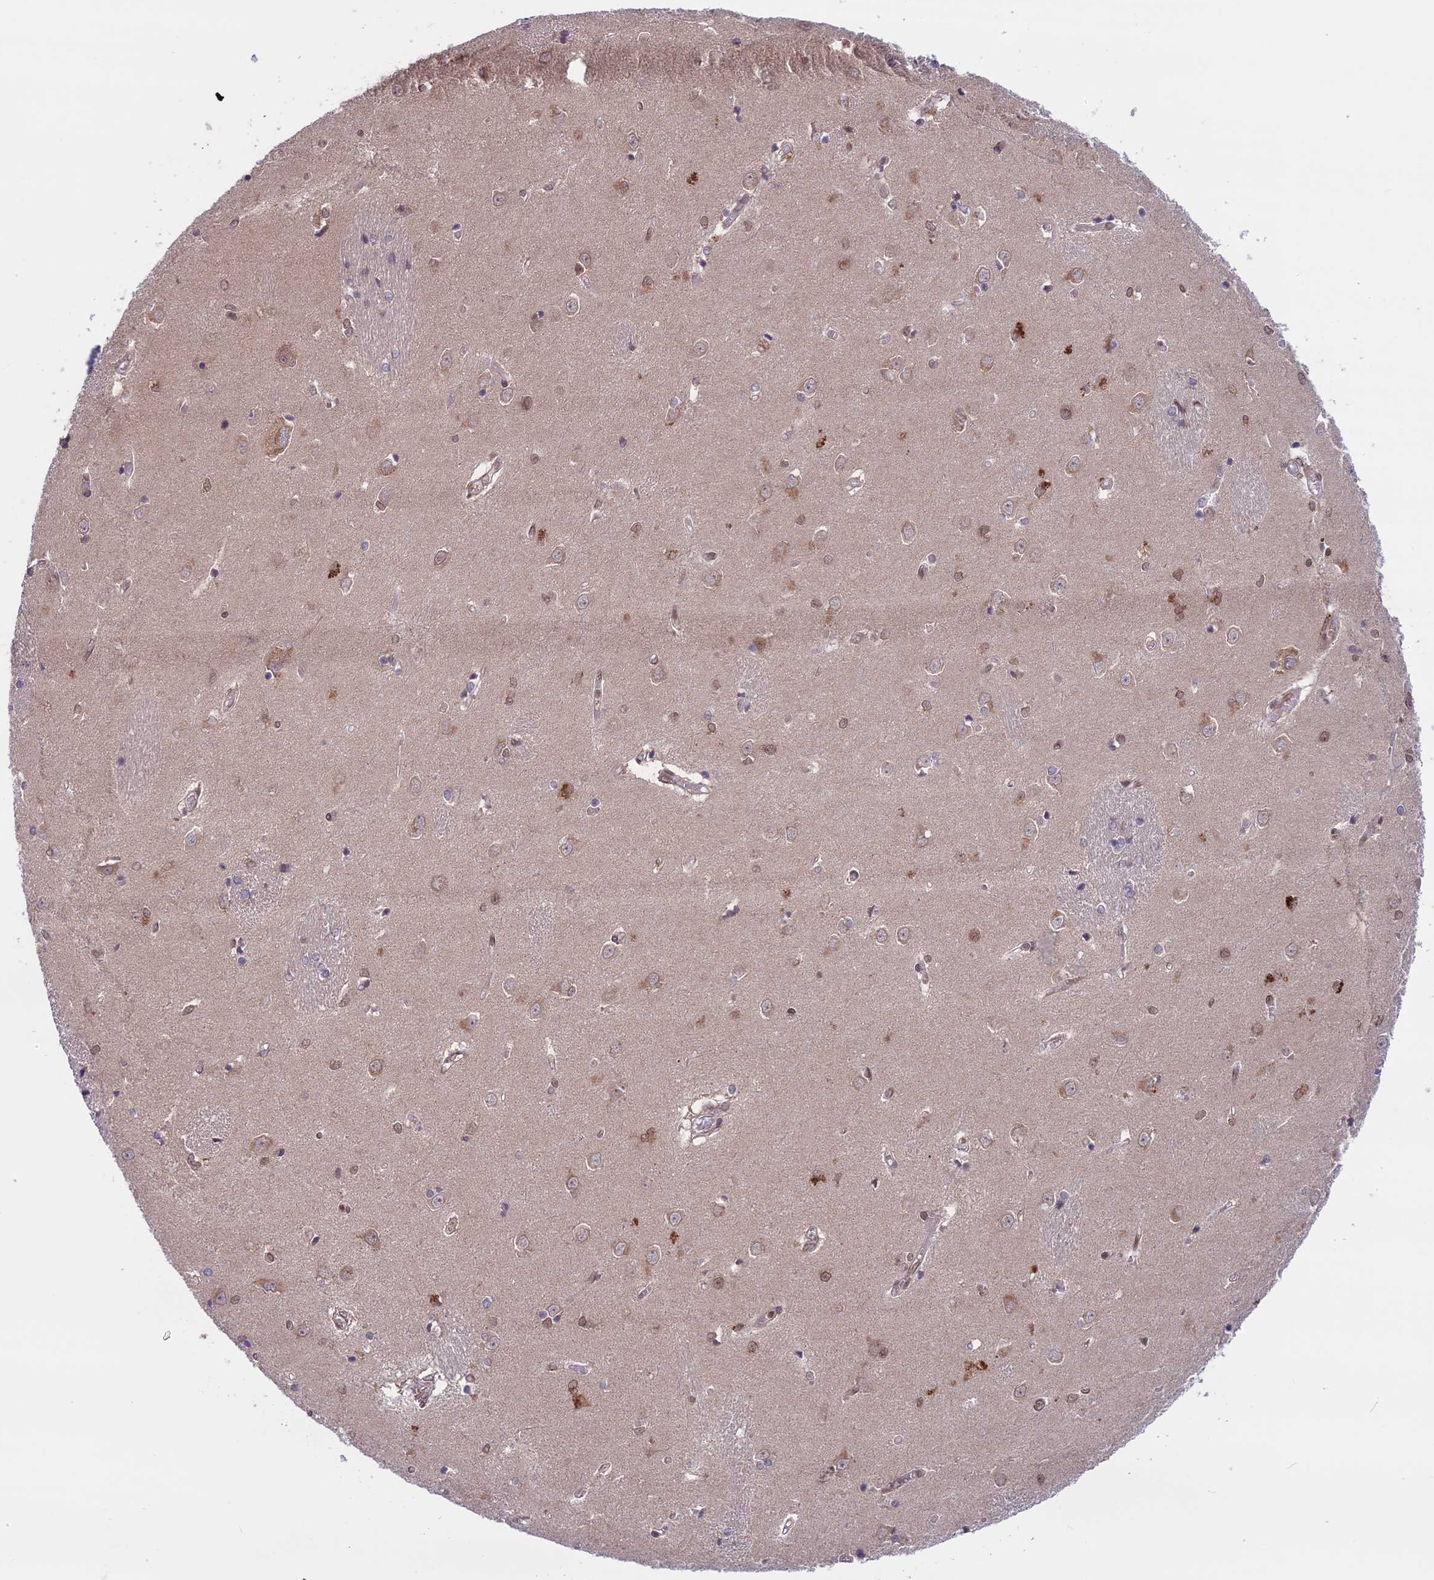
{"staining": {"intensity": "weak", "quantity": "25%-75%", "location": "cytoplasmic/membranous"}, "tissue": "caudate", "cell_type": "Glial cells", "image_type": "normal", "snomed": [{"axis": "morphology", "description": "Normal tissue, NOS"}, {"axis": "topography", "description": "Lateral ventricle wall"}], "caption": "The immunohistochemical stain shows weak cytoplasmic/membranous staining in glial cells of unremarkable caudate.", "gene": "DCTN5", "patient": {"sex": "male", "age": 37}}